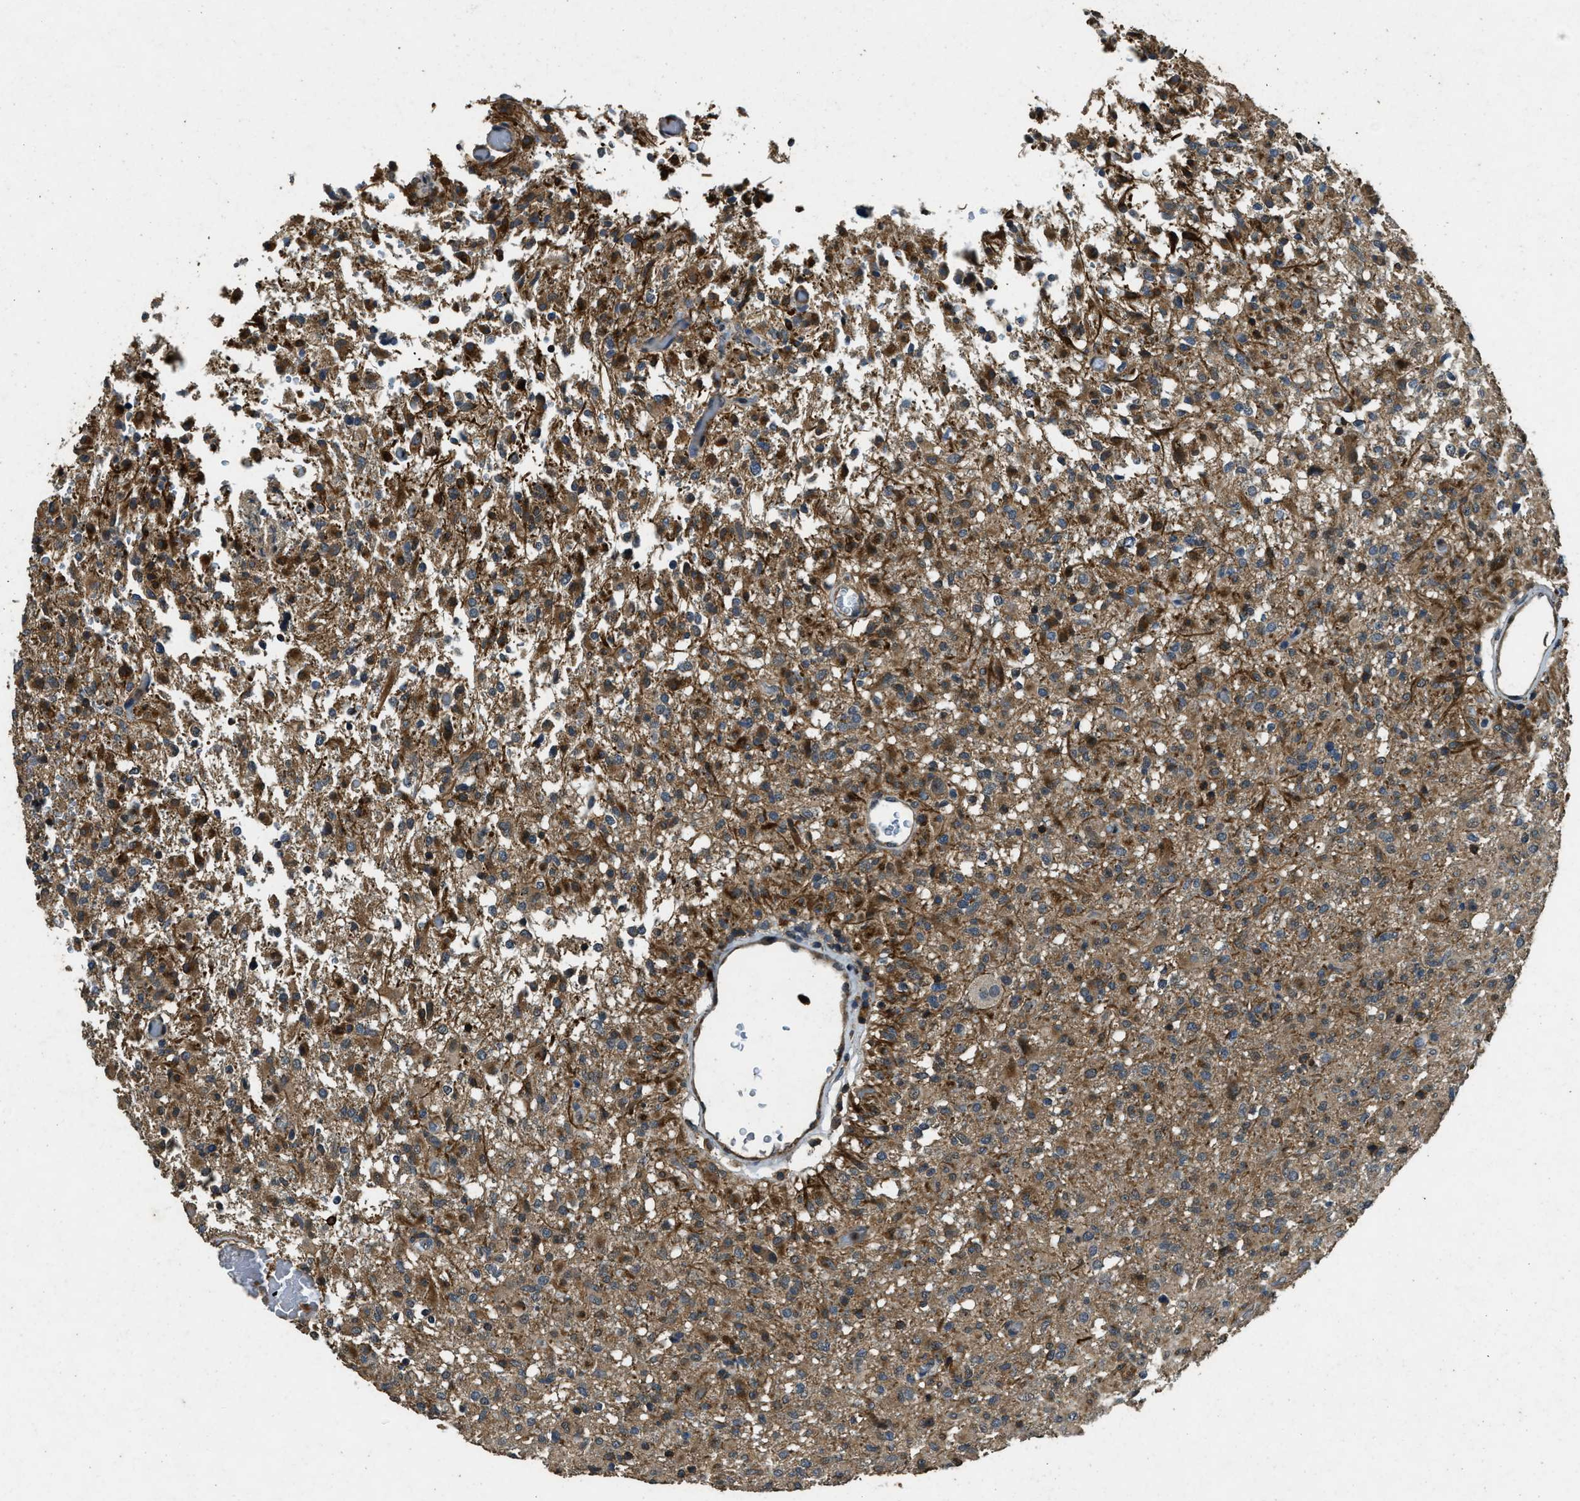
{"staining": {"intensity": "moderate", "quantity": "25%-75%", "location": "cytoplasmic/membranous"}, "tissue": "glioma", "cell_type": "Tumor cells", "image_type": "cancer", "snomed": [{"axis": "morphology", "description": "Glioma, malignant, High grade"}, {"axis": "topography", "description": "Brain"}], "caption": "Glioma stained with IHC displays moderate cytoplasmic/membranous expression in about 25%-75% of tumor cells. (DAB (3,3'-diaminobenzidine) IHC, brown staining for protein, blue staining for nuclei).", "gene": "ATP8B1", "patient": {"sex": "female", "age": 57}}